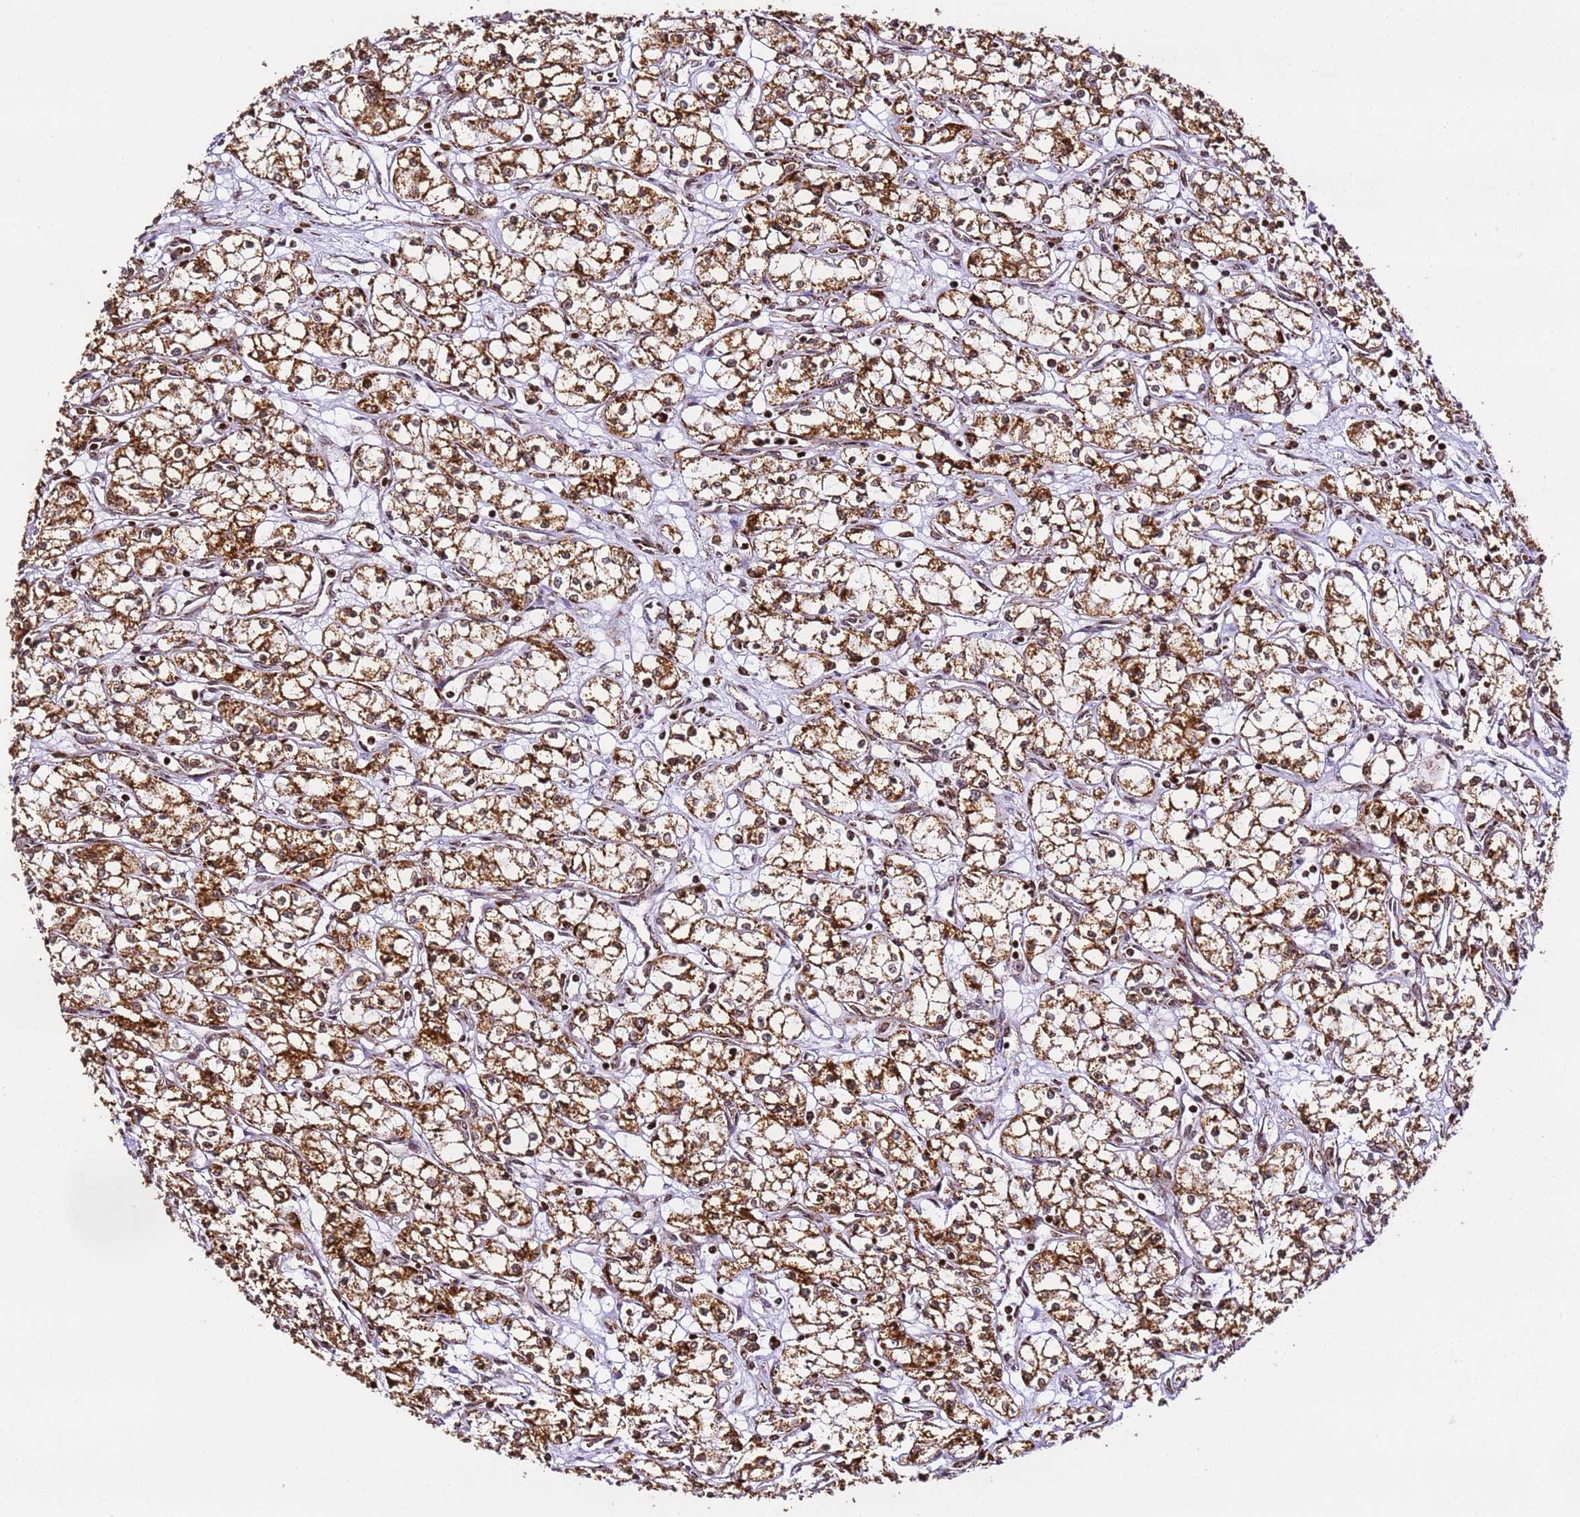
{"staining": {"intensity": "strong", "quantity": ">75%", "location": "cytoplasmic/membranous"}, "tissue": "renal cancer", "cell_type": "Tumor cells", "image_type": "cancer", "snomed": [{"axis": "morphology", "description": "Adenocarcinoma, NOS"}, {"axis": "topography", "description": "Kidney"}], "caption": "Brown immunohistochemical staining in renal adenocarcinoma displays strong cytoplasmic/membranous positivity in about >75% of tumor cells. Using DAB (3,3'-diaminobenzidine) (brown) and hematoxylin (blue) stains, captured at high magnification using brightfield microscopy.", "gene": "HSPE1", "patient": {"sex": "male", "age": 59}}